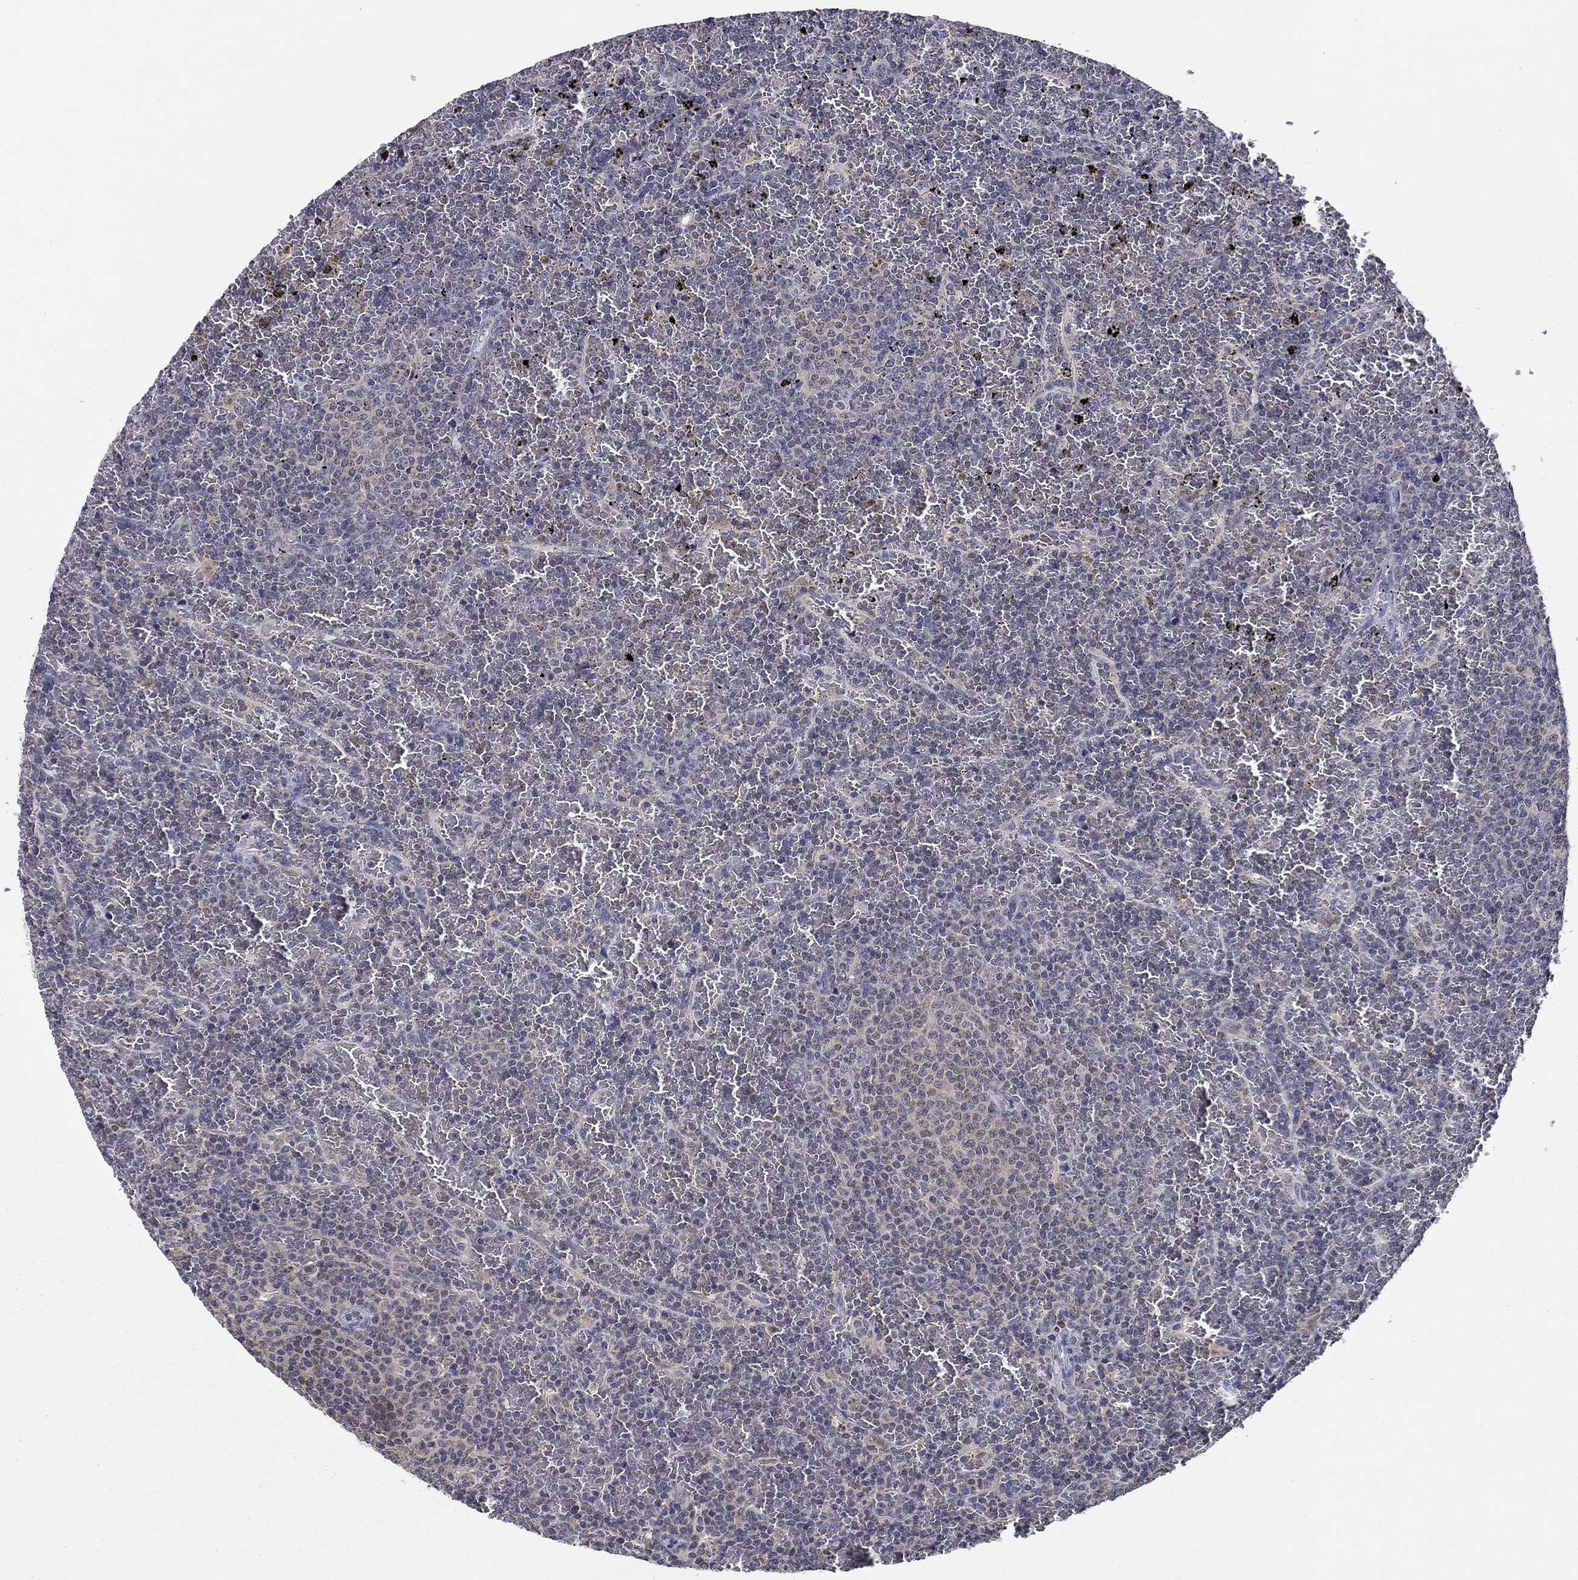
{"staining": {"intensity": "negative", "quantity": "none", "location": "none"}, "tissue": "lymphoma", "cell_type": "Tumor cells", "image_type": "cancer", "snomed": [{"axis": "morphology", "description": "Malignant lymphoma, non-Hodgkin's type, Low grade"}, {"axis": "topography", "description": "Spleen"}], "caption": "The immunohistochemistry micrograph has no significant staining in tumor cells of lymphoma tissue.", "gene": "DDTL", "patient": {"sex": "female", "age": 77}}